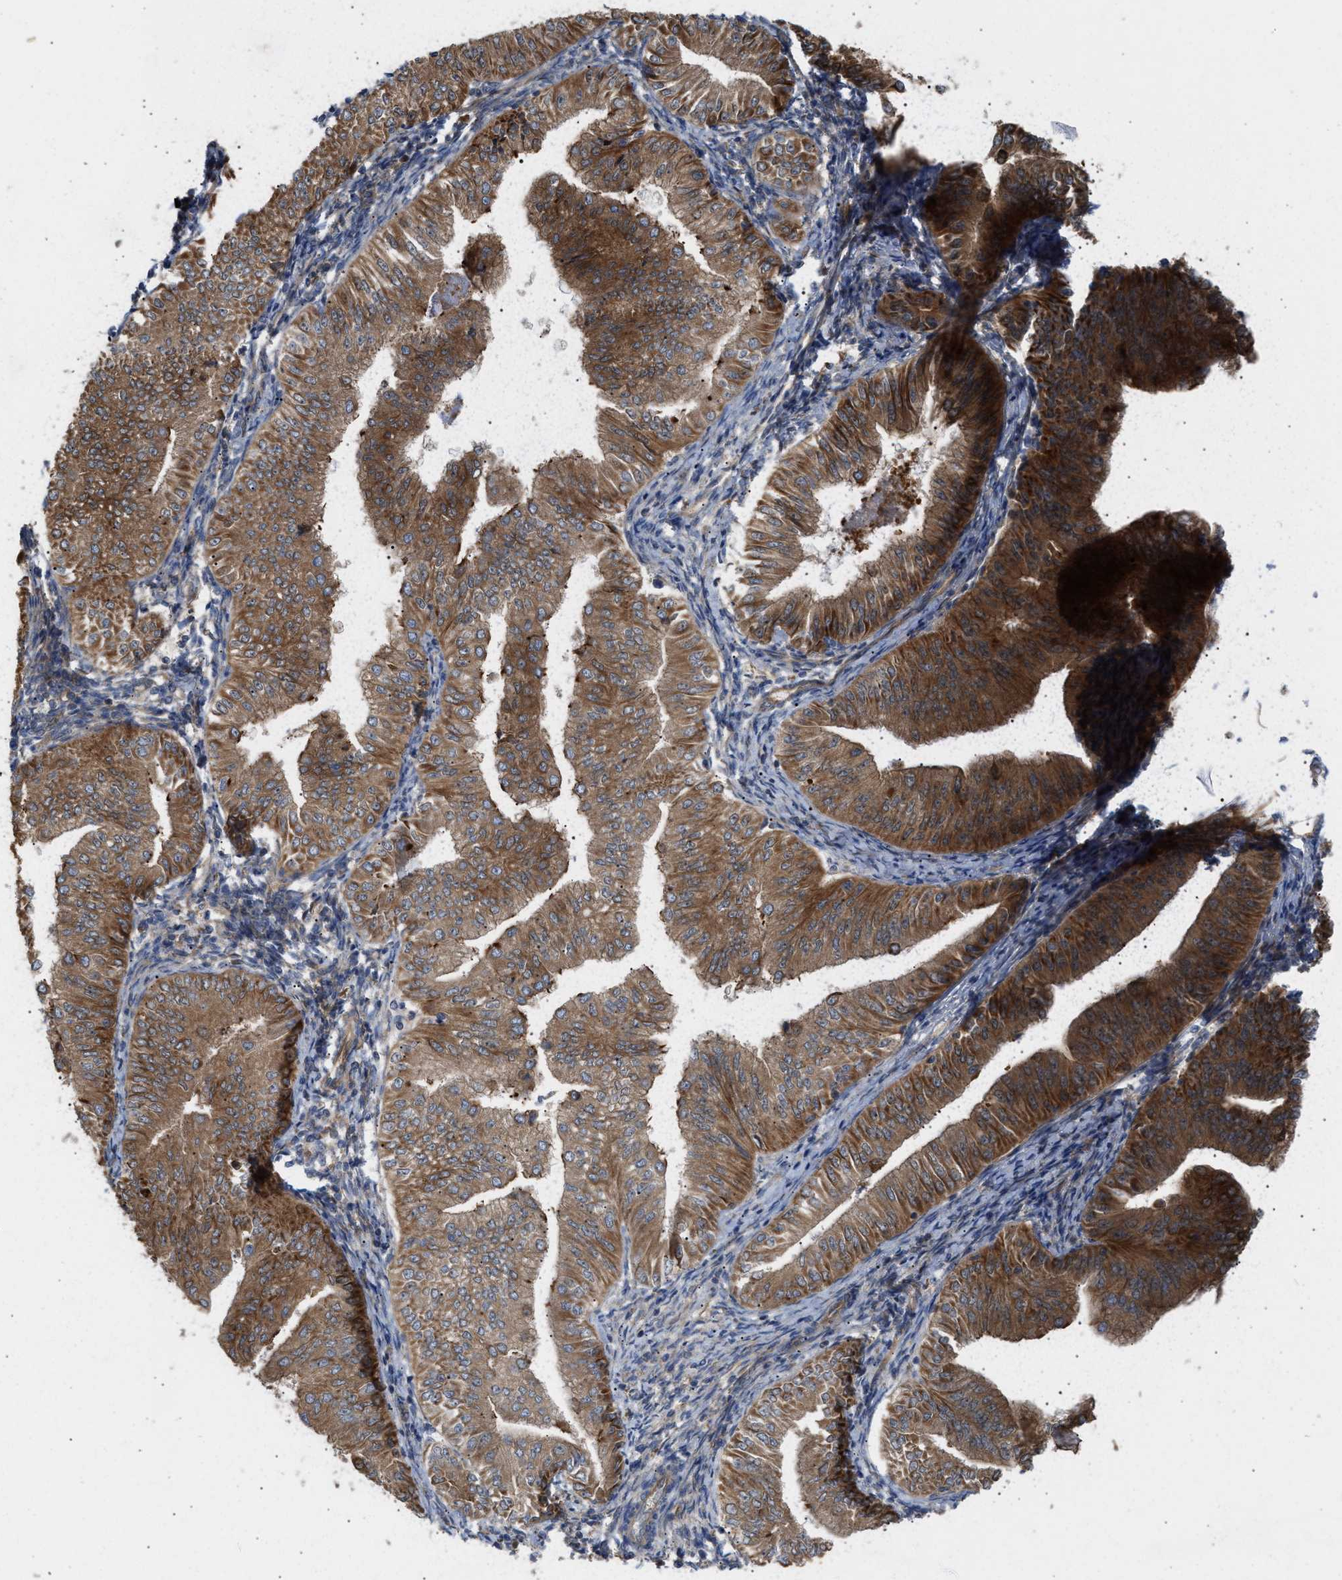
{"staining": {"intensity": "moderate", "quantity": ">75%", "location": "cytoplasmic/membranous"}, "tissue": "endometrial cancer", "cell_type": "Tumor cells", "image_type": "cancer", "snomed": [{"axis": "morphology", "description": "Normal tissue, NOS"}, {"axis": "morphology", "description": "Adenocarcinoma, NOS"}, {"axis": "topography", "description": "Endometrium"}], "caption": "The micrograph demonstrates immunohistochemical staining of endometrial cancer. There is moderate cytoplasmic/membranous expression is seen in about >75% of tumor cells. The protein of interest is shown in brown color, while the nuclei are stained blue.", "gene": "EPS15L1", "patient": {"sex": "female", "age": 53}}